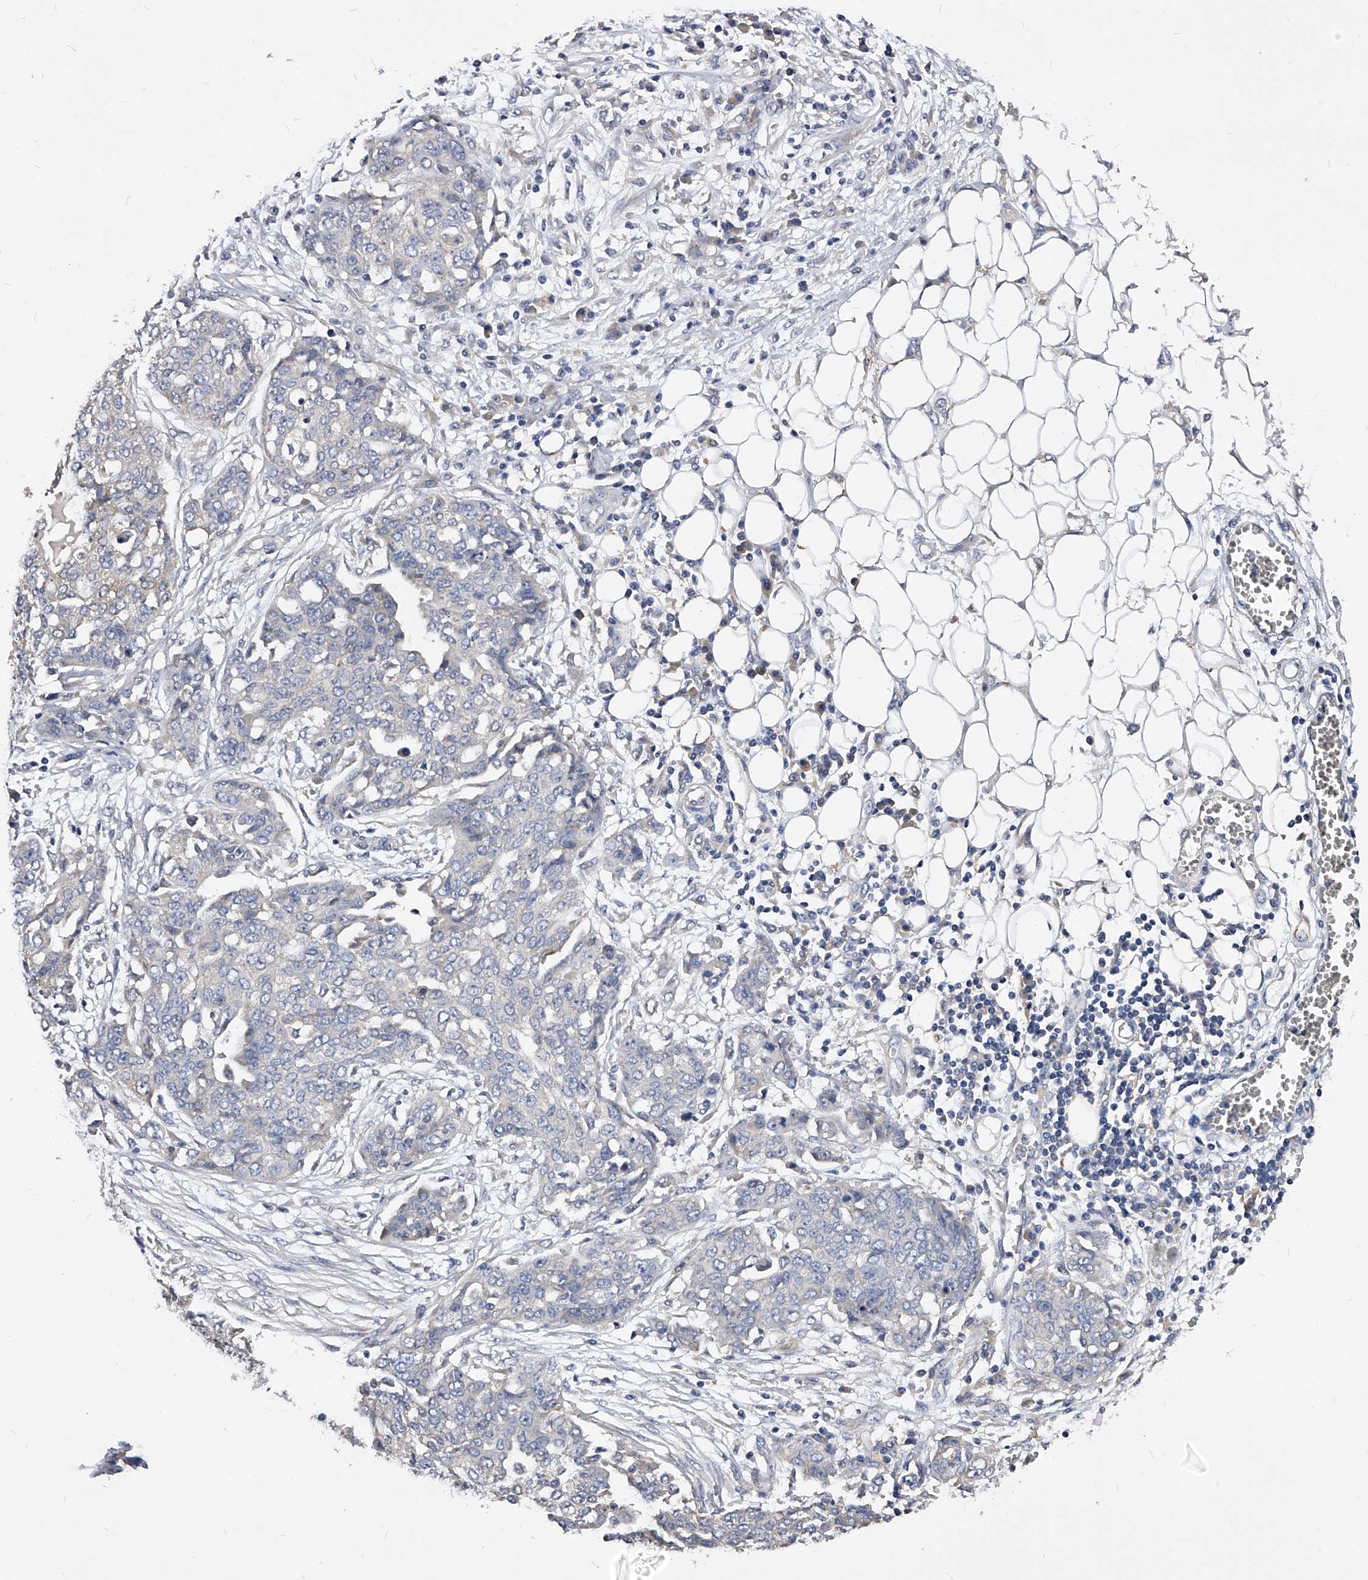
{"staining": {"intensity": "negative", "quantity": "none", "location": "none"}, "tissue": "ovarian cancer", "cell_type": "Tumor cells", "image_type": "cancer", "snomed": [{"axis": "morphology", "description": "Cystadenocarcinoma, serous, NOS"}, {"axis": "topography", "description": "Soft tissue"}, {"axis": "topography", "description": "Ovary"}], "caption": "Ovarian serous cystadenocarcinoma was stained to show a protein in brown. There is no significant expression in tumor cells. (DAB IHC, high magnification).", "gene": "ARL4C", "patient": {"sex": "female", "age": 57}}